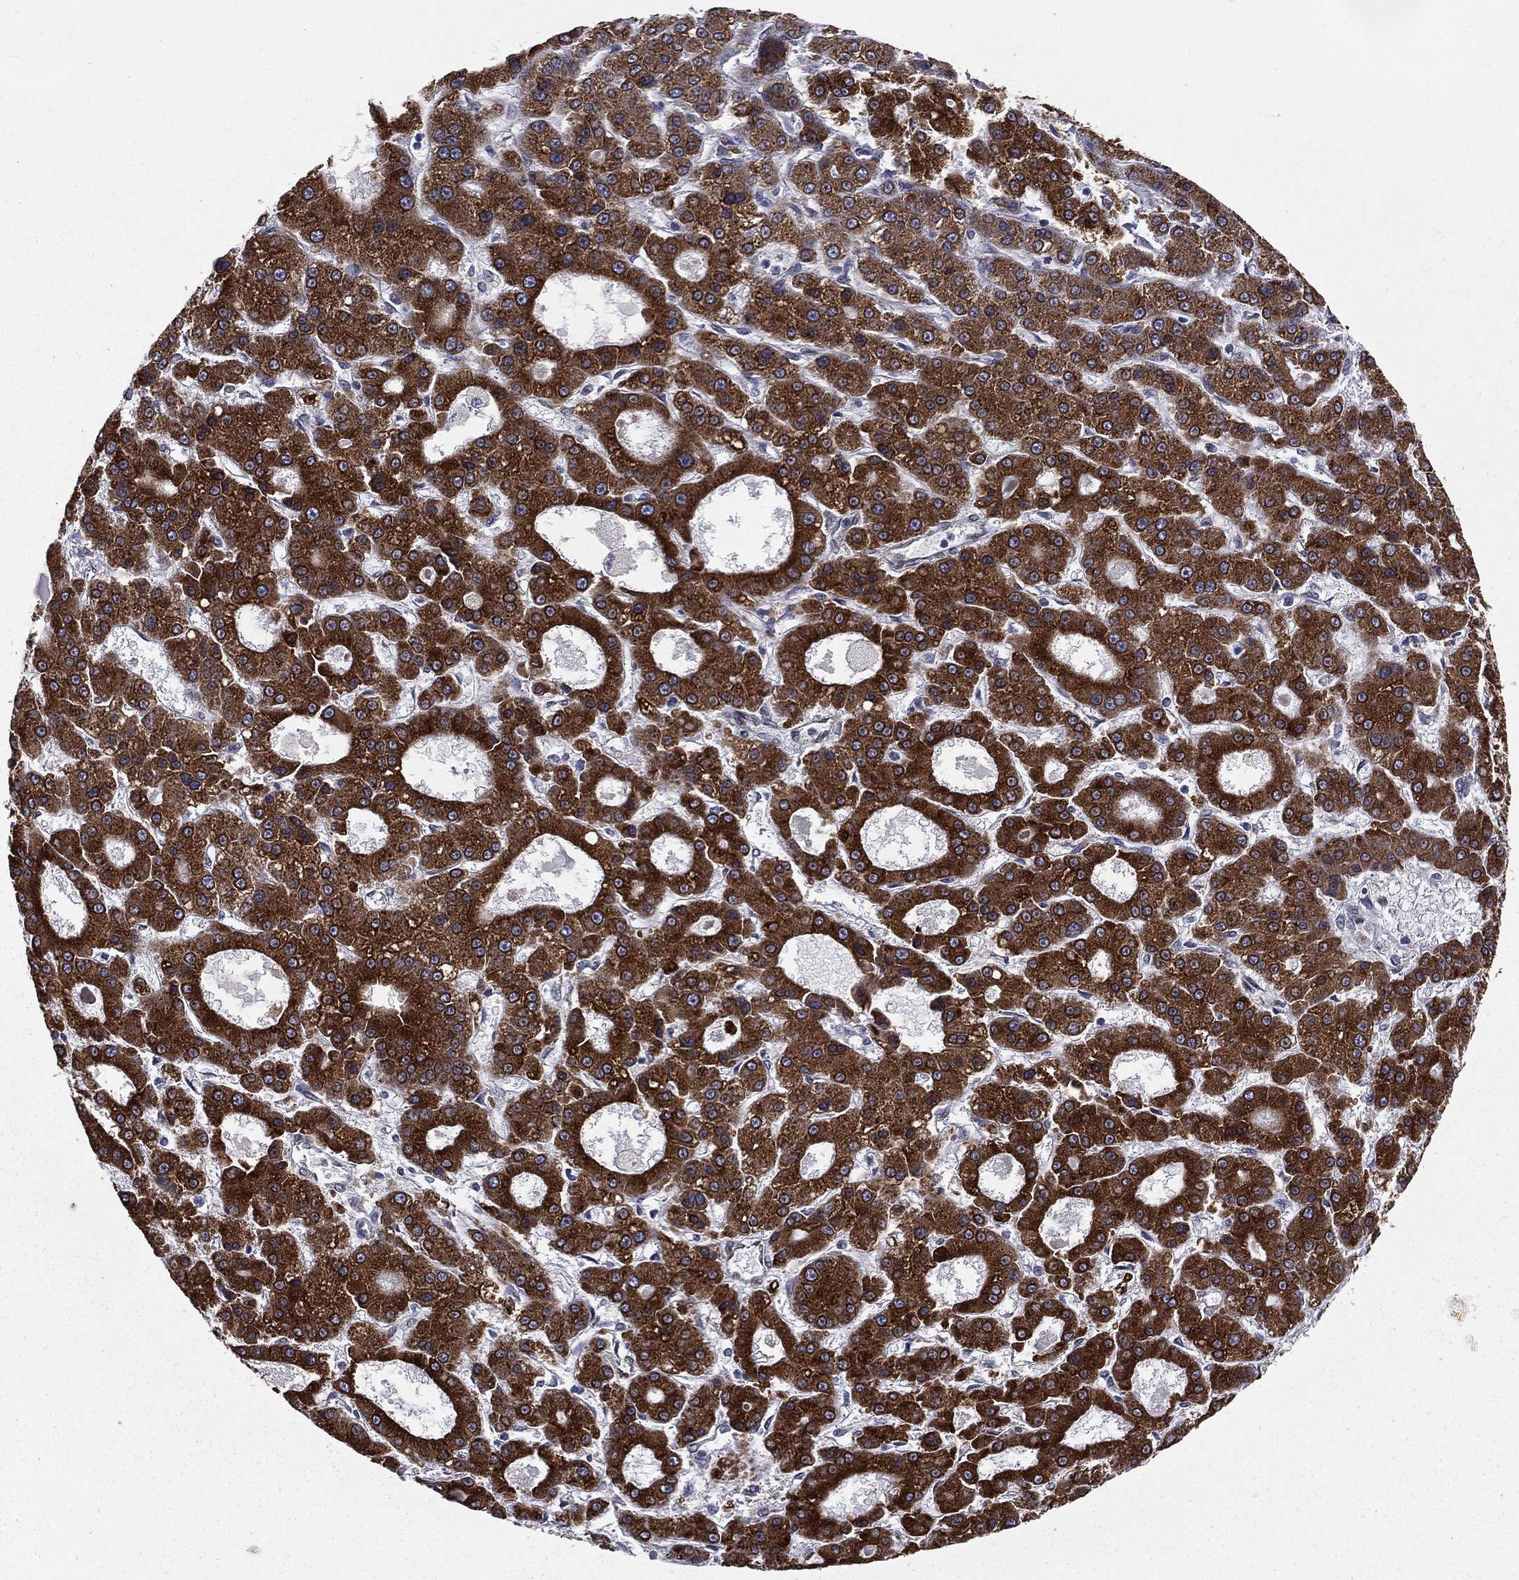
{"staining": {"intensity": "strong", "quantity": ">75%", "location": "cytoplasmic/membranous"}, "tissue": "liver cancer", "cell_type": "Tumor cells", "image_type": "cancer", "snomed": [{"axis": "morphology", "description": "Carcinoma, Hepatocellular, NOS"}, {"axis": "topography", "description": "Liver"}], "caption": "The micrograph reveals staining of liver cancer, revealing strong cytoplasmic/membranous protein expression (brown color) within tumor cells.", "gene": "PGRMC1", "patient": {"sex": "male", "age": 70}}